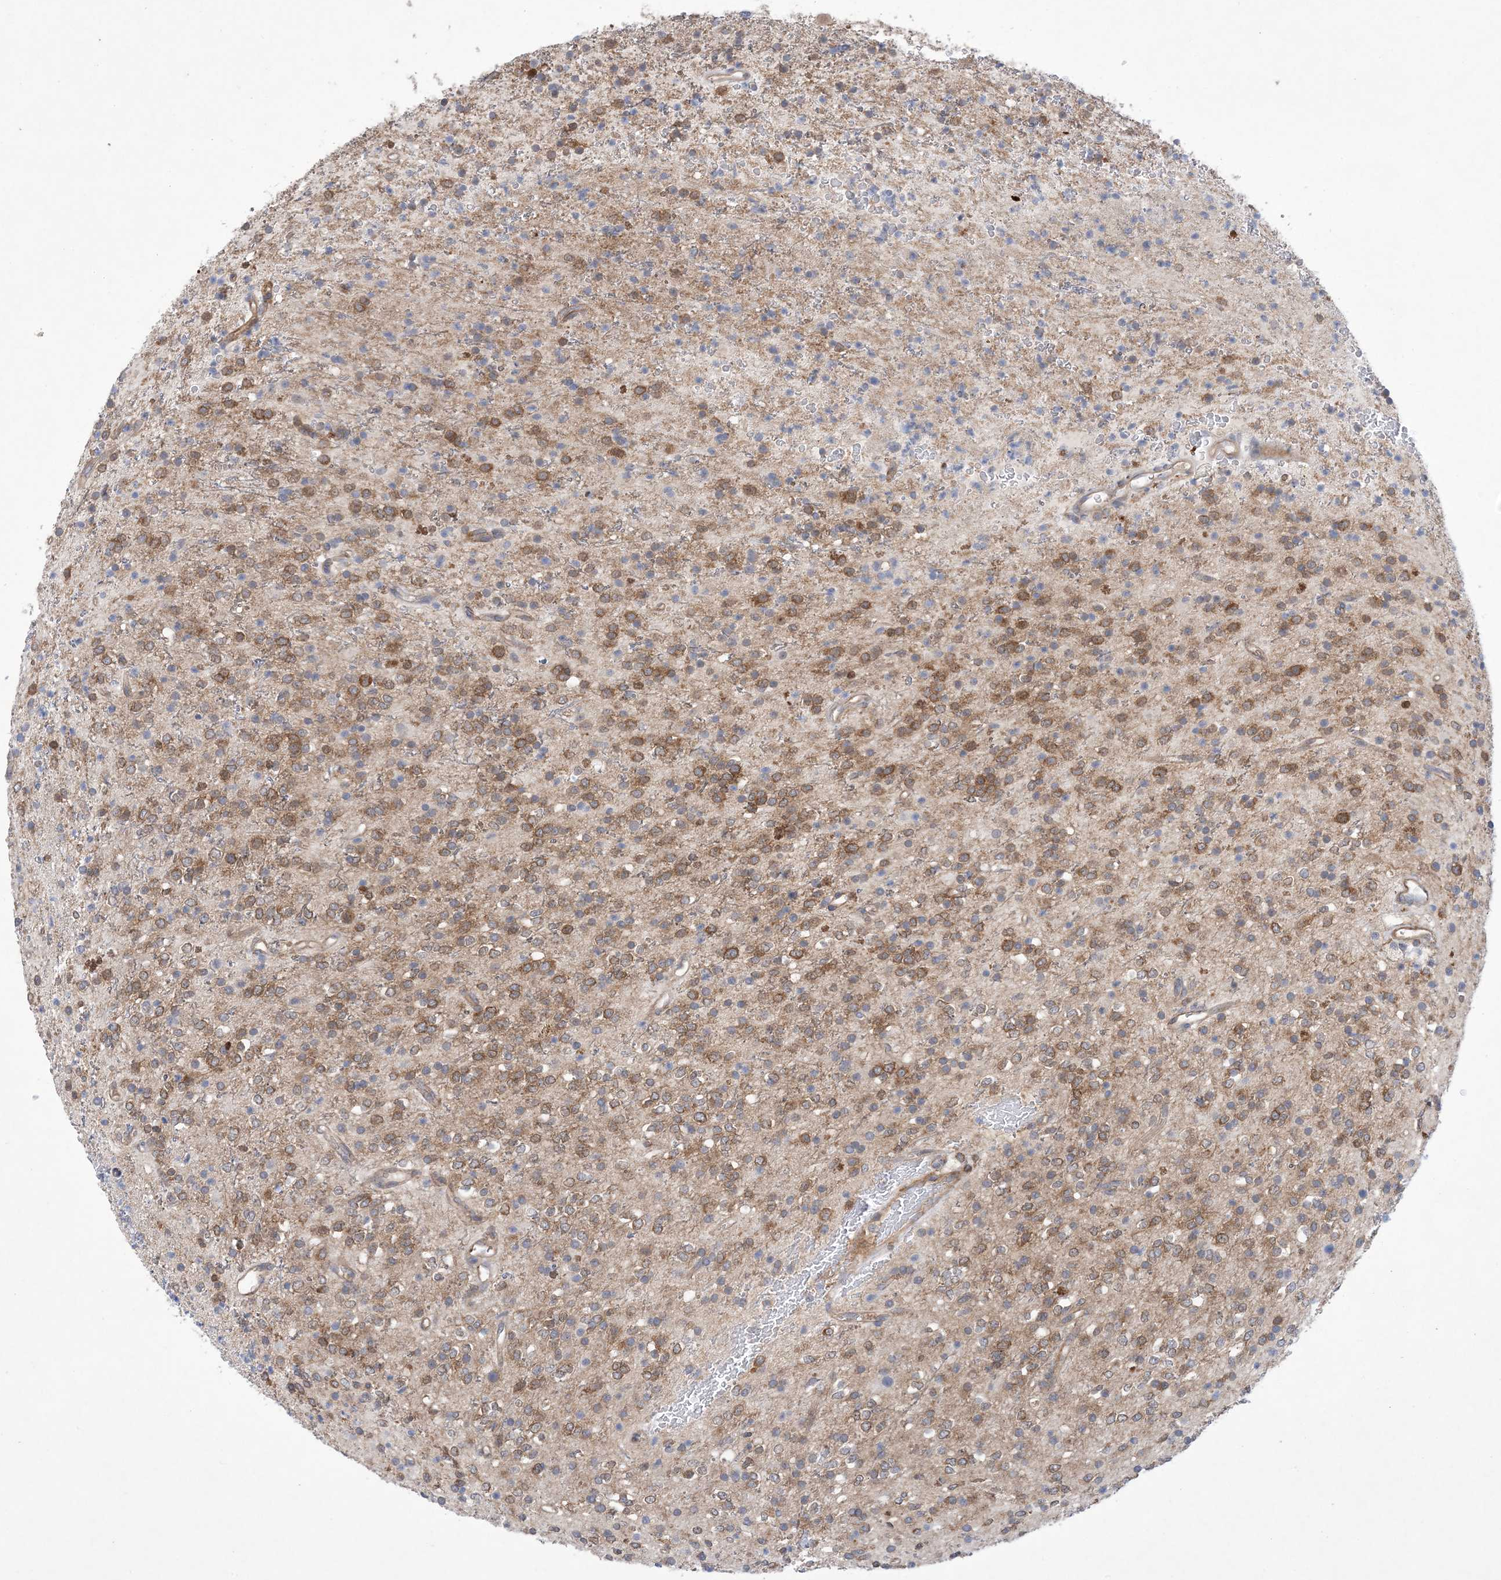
{"staining": {"intensity": "moderate", "quantity": "25%-75%", "location": "cytoplasmic/membranous"}, "tissue": "glioma", "cell_type": "Tumor cells", "image_type": "cancer", "snomed": [{"axis": "morphology", "description": "Glioma, malignant, High grade"}, {"axis": "topography", "description": "Brain"}], "caption": "Approximately 25%-75% of tumor cells in human glioma display moderate cytoplasmic/membranous protein positivity as visualized by brown immunohistochemical staining.", "gene": "EHBP1", "patient": {"sex": "male", "age": 34}}